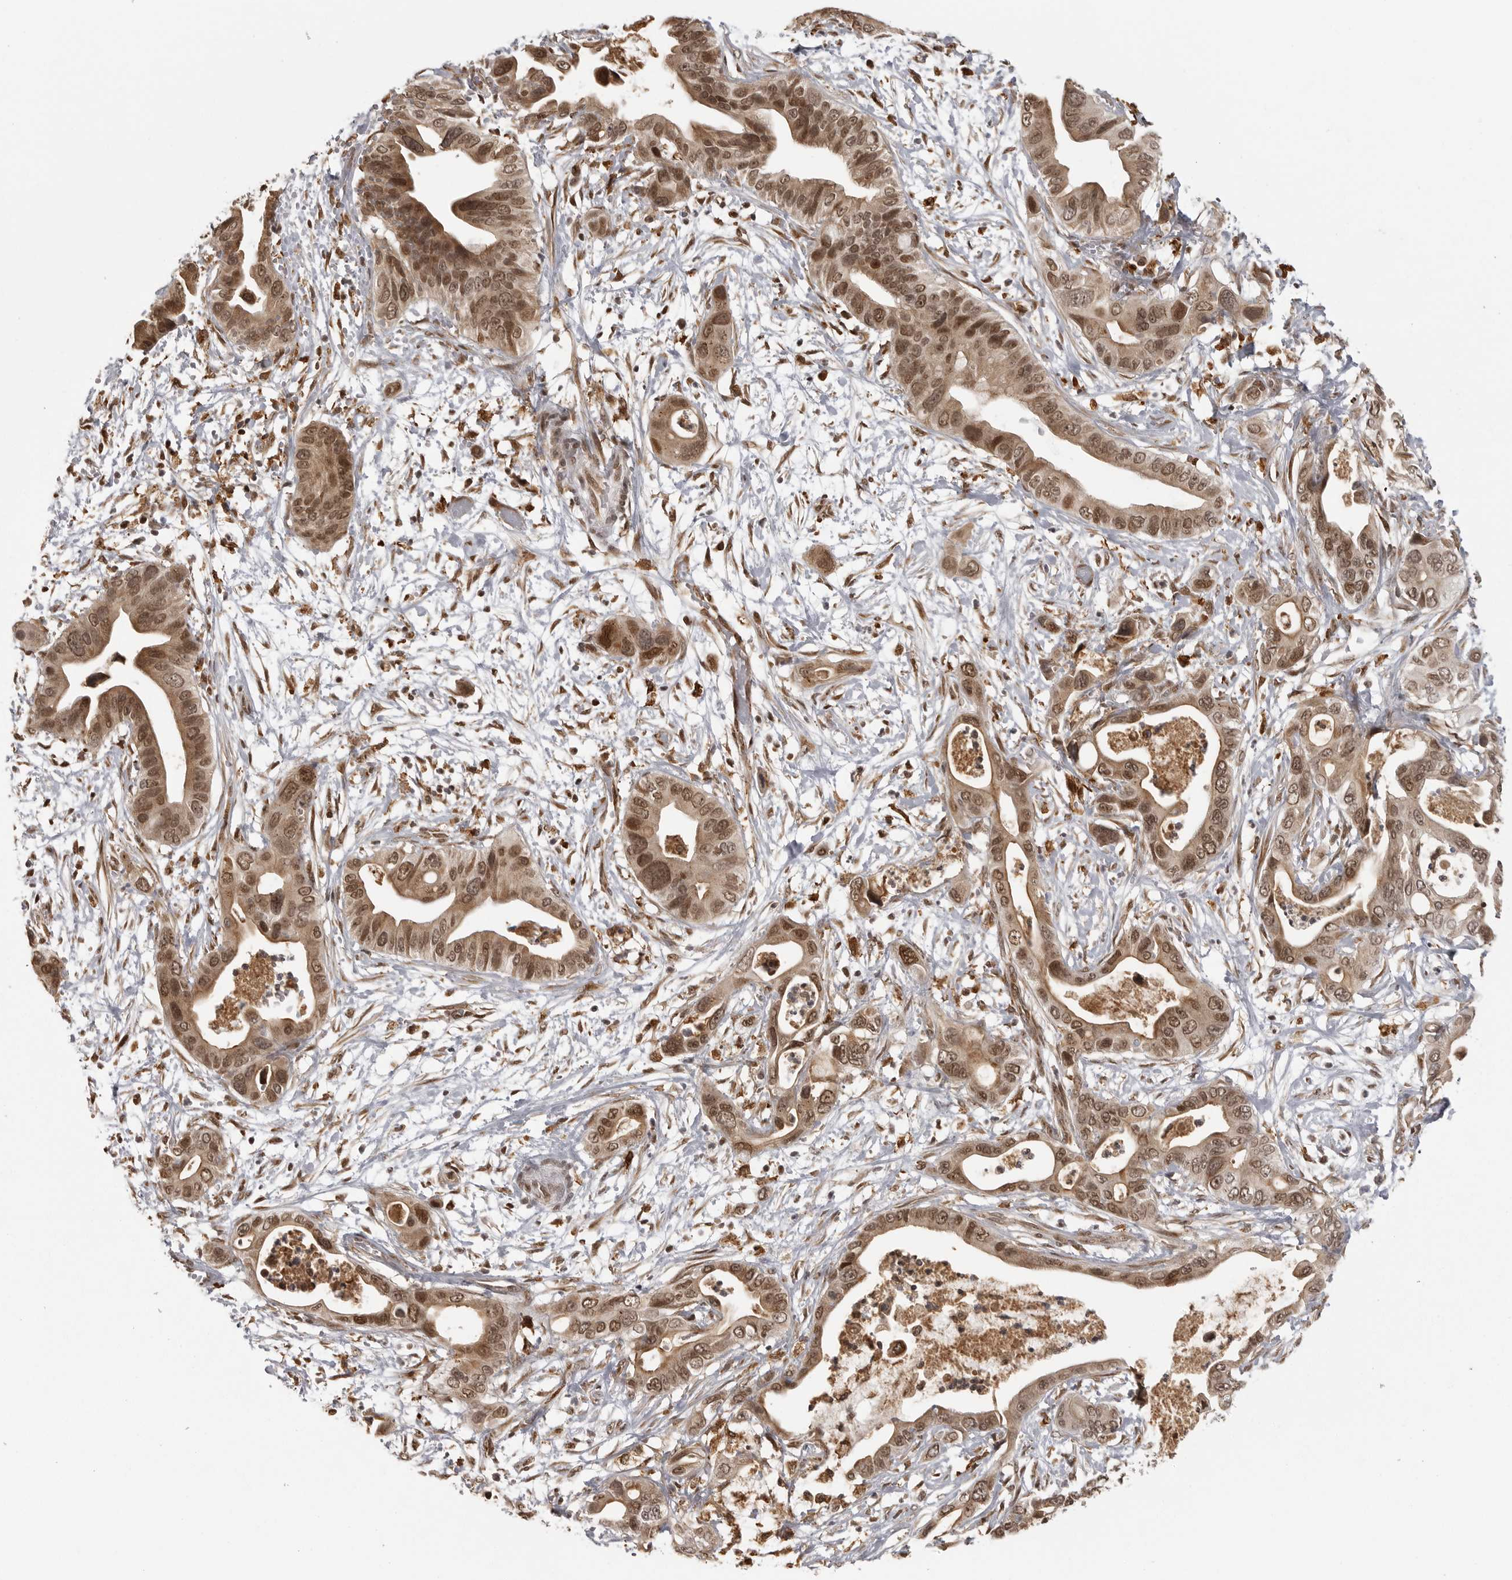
{"staining": {"intensity": "moderate", "quantity": ">75%", "location": "cytoplasmic/membranous,nuclear"}, "tissue": "pancreatic cancer", "cell_type": "Tumor cells", "image_type": "cancer", "snomed": [{"axis": "morphology", "description": "Adenocarcinoma, NOS"}, {"axis": "topography", "description": "Pancreas"}], "caption": "Pancreatic cancer tissue exhibits moderate cytoplasmic/membranous and nuclear expression in about >75% of tumor cells", "gene": "ISG20L2", "patient": {"sex": "male", "age": 66}}